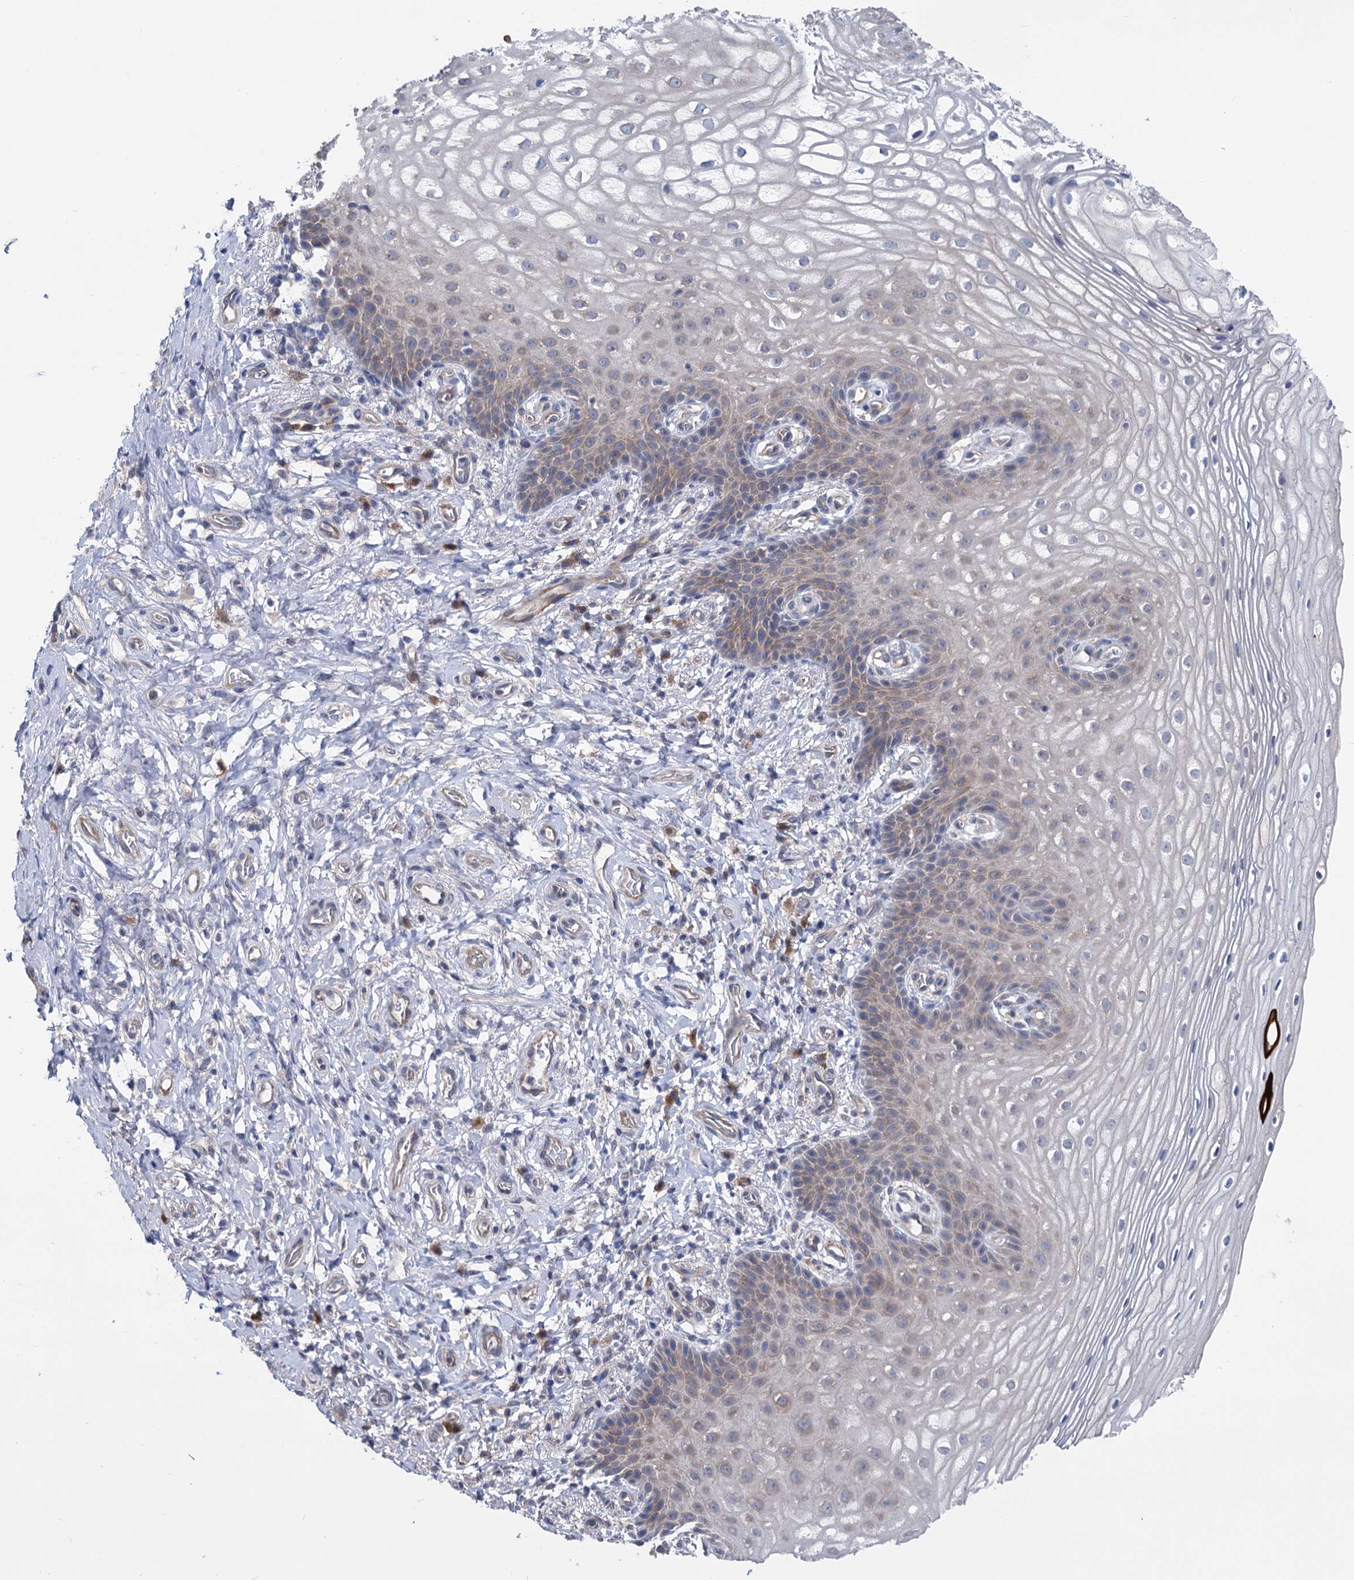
{"staining": {"intensity": "weak", "quantity": "25%-75%", "location": "cytoplasmic/membranous"}, "tissue": "vagina", "cell_type": "Squamous epithelial cells", "image_type": "normal", "snomed": [{"axis": "morphology", "description": "Normal tissue, NOS"}, {"axis": "topography", "description": "Vagina"}], "caption": "Weak cytoplasmic/membranous staining is seen in approximately 25%-75% of squamous epithelial cells in benign vagina.", "gene": "ZNRD2", "patient": {"sex": "female", "age": 60}}